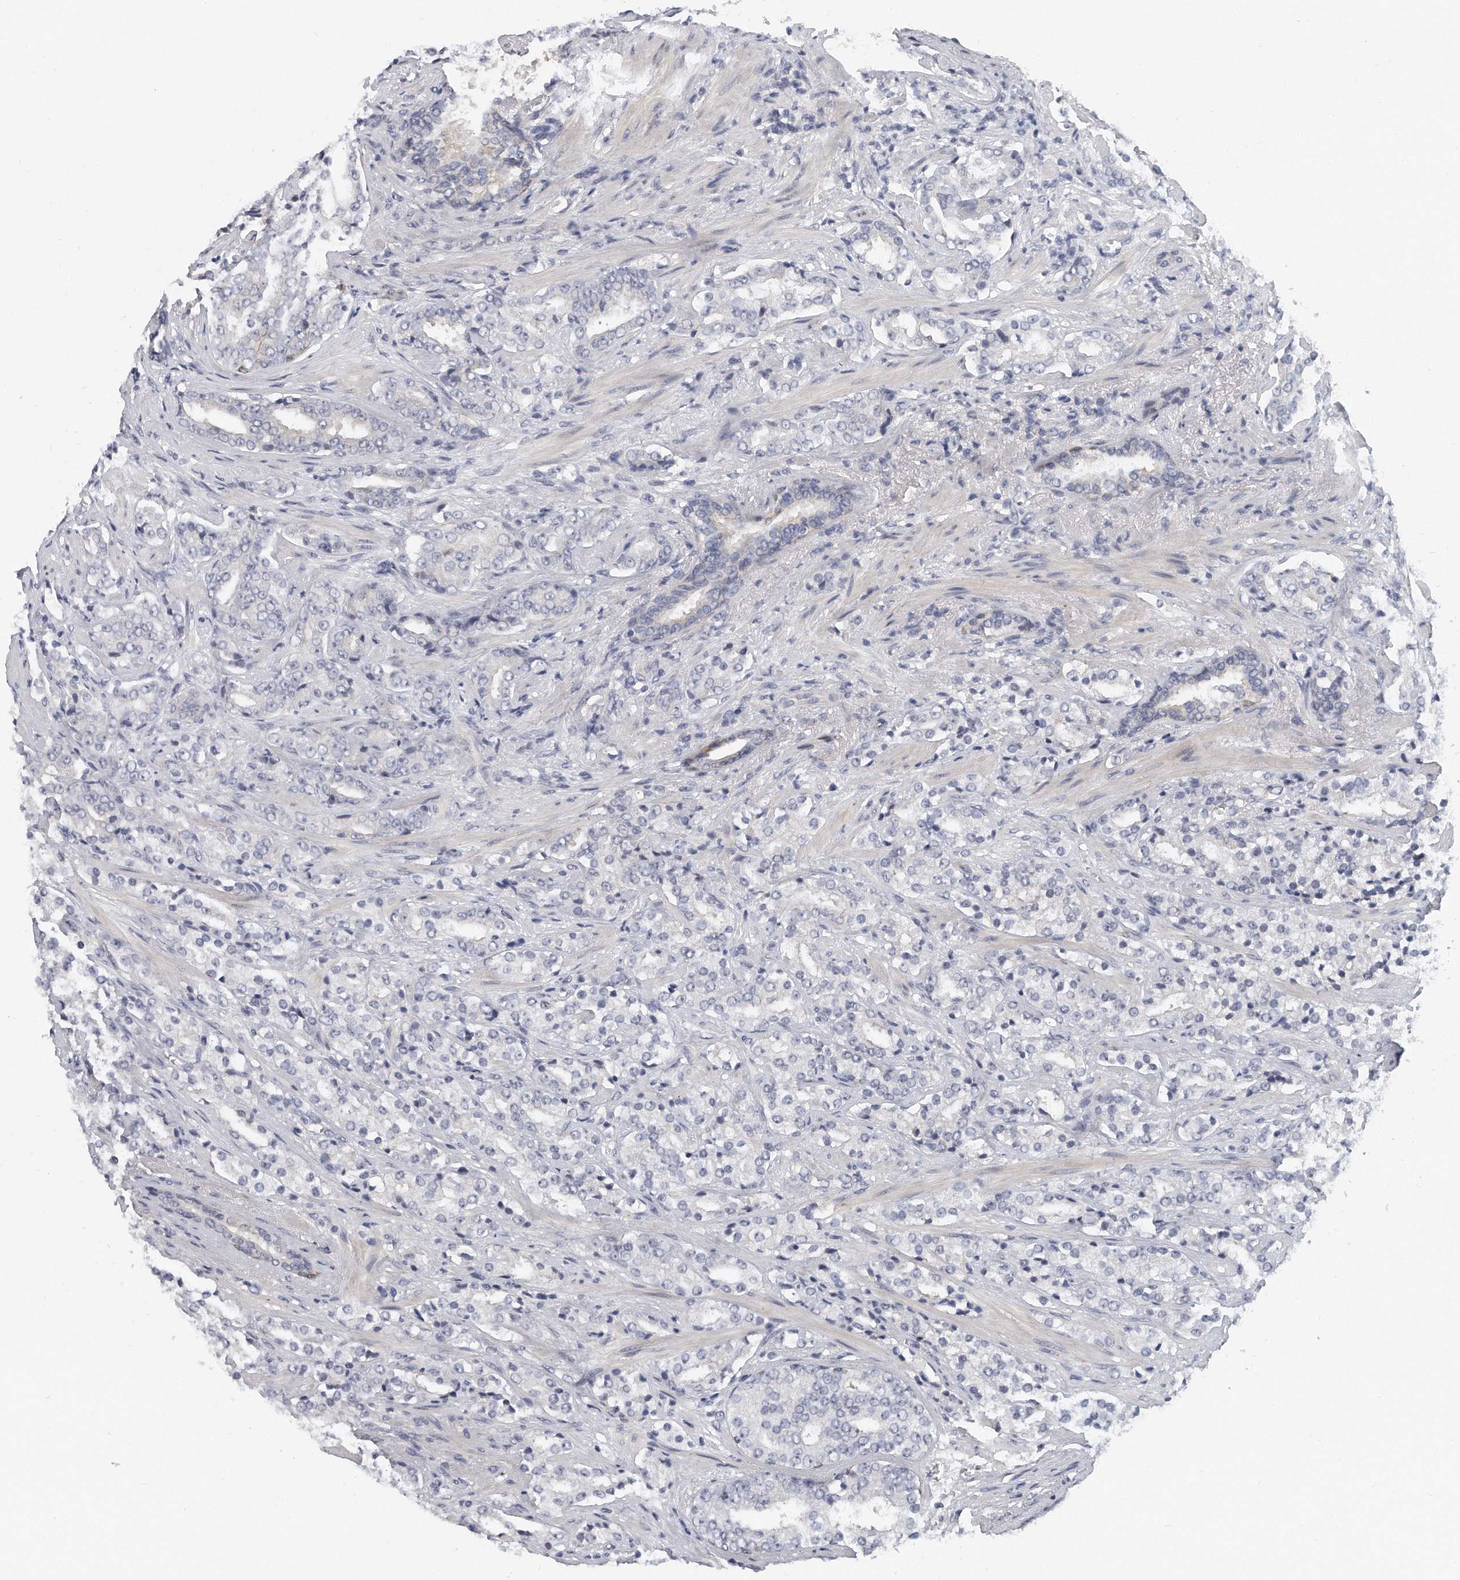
{"staining": {"intensity": "negative", "quantity": "none", "location": "none"}, "tissue": "prostate cancer", "cell_type": "Tumor cells", "image_type": "cancer", "snomed": [{"axis": "morphology", "description": "Adenocarcinoma, High grade"}, {"axis": "topography", "description": "Prostate"}], "caption": "Immunohistochemistry (IHC) image of human prostate adenocarcinoma (high-grade) stained for a protein (brown), which displays no positivity in tumor cells.", "gene": "KLHL7", "patient": {"sex": "male", "age": 71}}